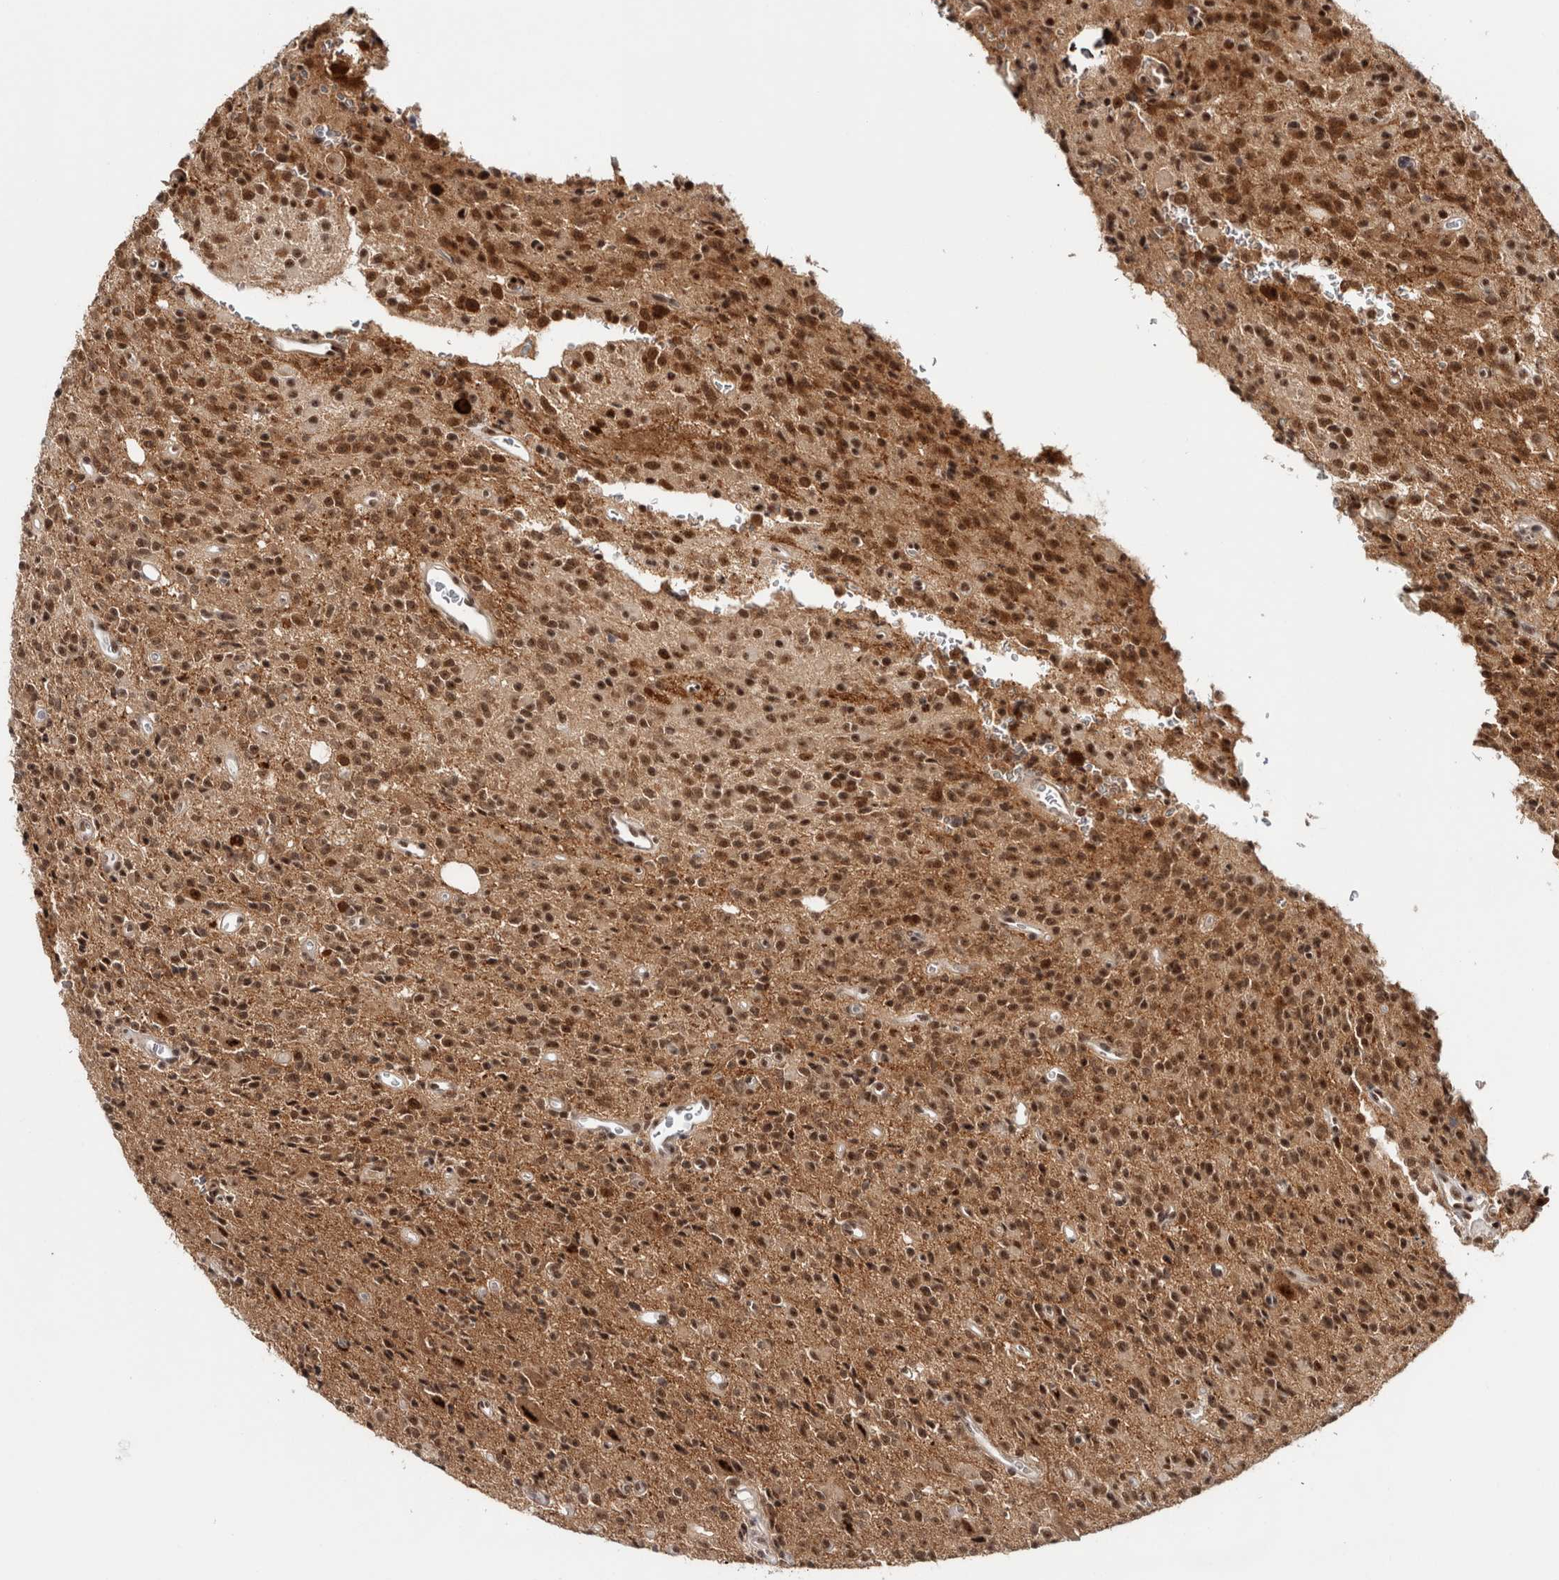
{"staining": {"intensity": "moderate", "quantity": ">75%", "location": "nuclear"}, "tissue": "glioma", "cell_type": "Tumor cells", "image_type": "cancer", "snomed": [{"axis": "morphology", "description": "Glioma, malignant, High grade"}, {"axis": "topography", "description": "Brain"}], "caption": "This photomicrograph demonstrates malignant glioma (high-grade) stained with IHC to label a protein in brown. The nuclear of tumor cells show moderate positivity for the protein. Nuclei are counter-stained blue.", "gene": "MKNK1", "patient": {"sex": "male", "age": 34}}